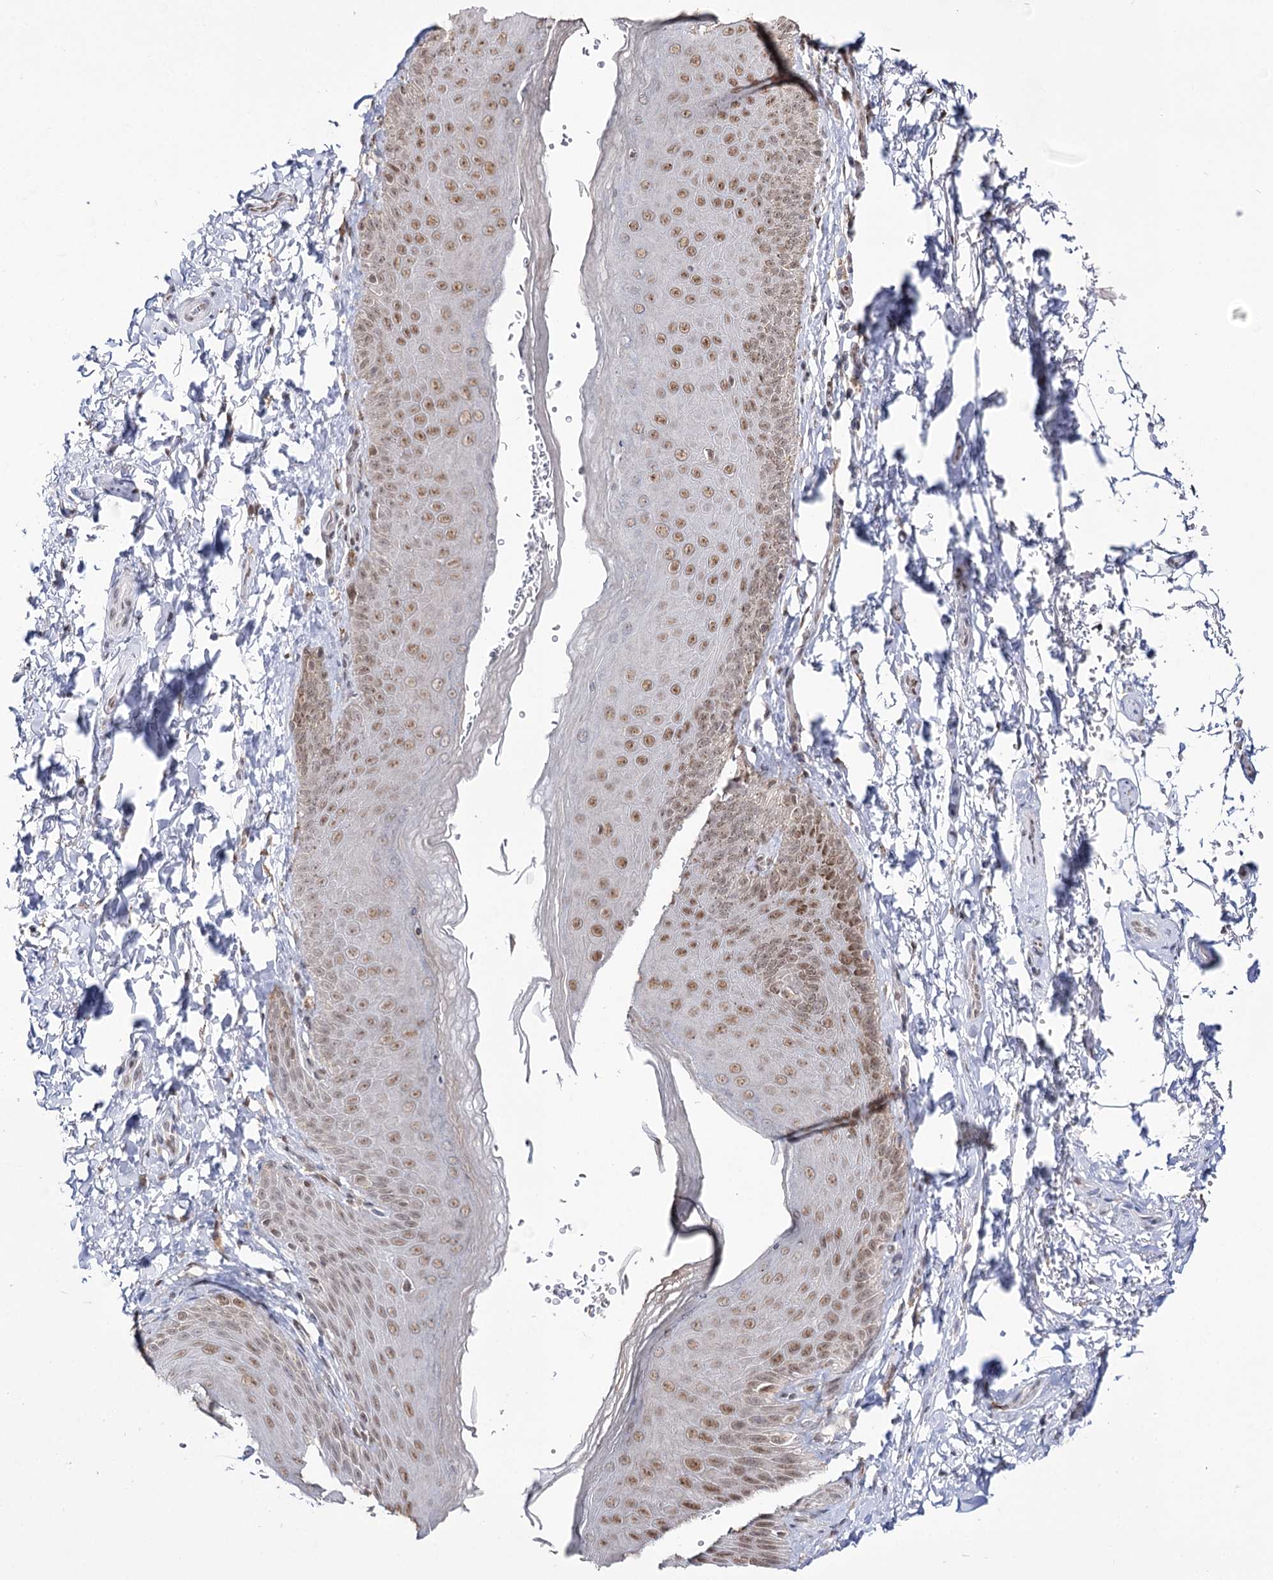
{"staining": {"intensity": "moderate", "quantity": "25%-75%", "location": "nuclear"}, "tissue": "skin", "cell_type": "Epidermal cells", "image_type": "normal", "snomed": [{"axis": "morphology", "description": "Normal tissue, NOS"}, {"axis": "topography", "description": "Anal"}], "caption": "A brown stain shows moderate nuclear staining of a protein in epidermal cells of unremarkable human skin.", "gene": "VGLL4", "patient": {"sex": "male", "age": 44}}